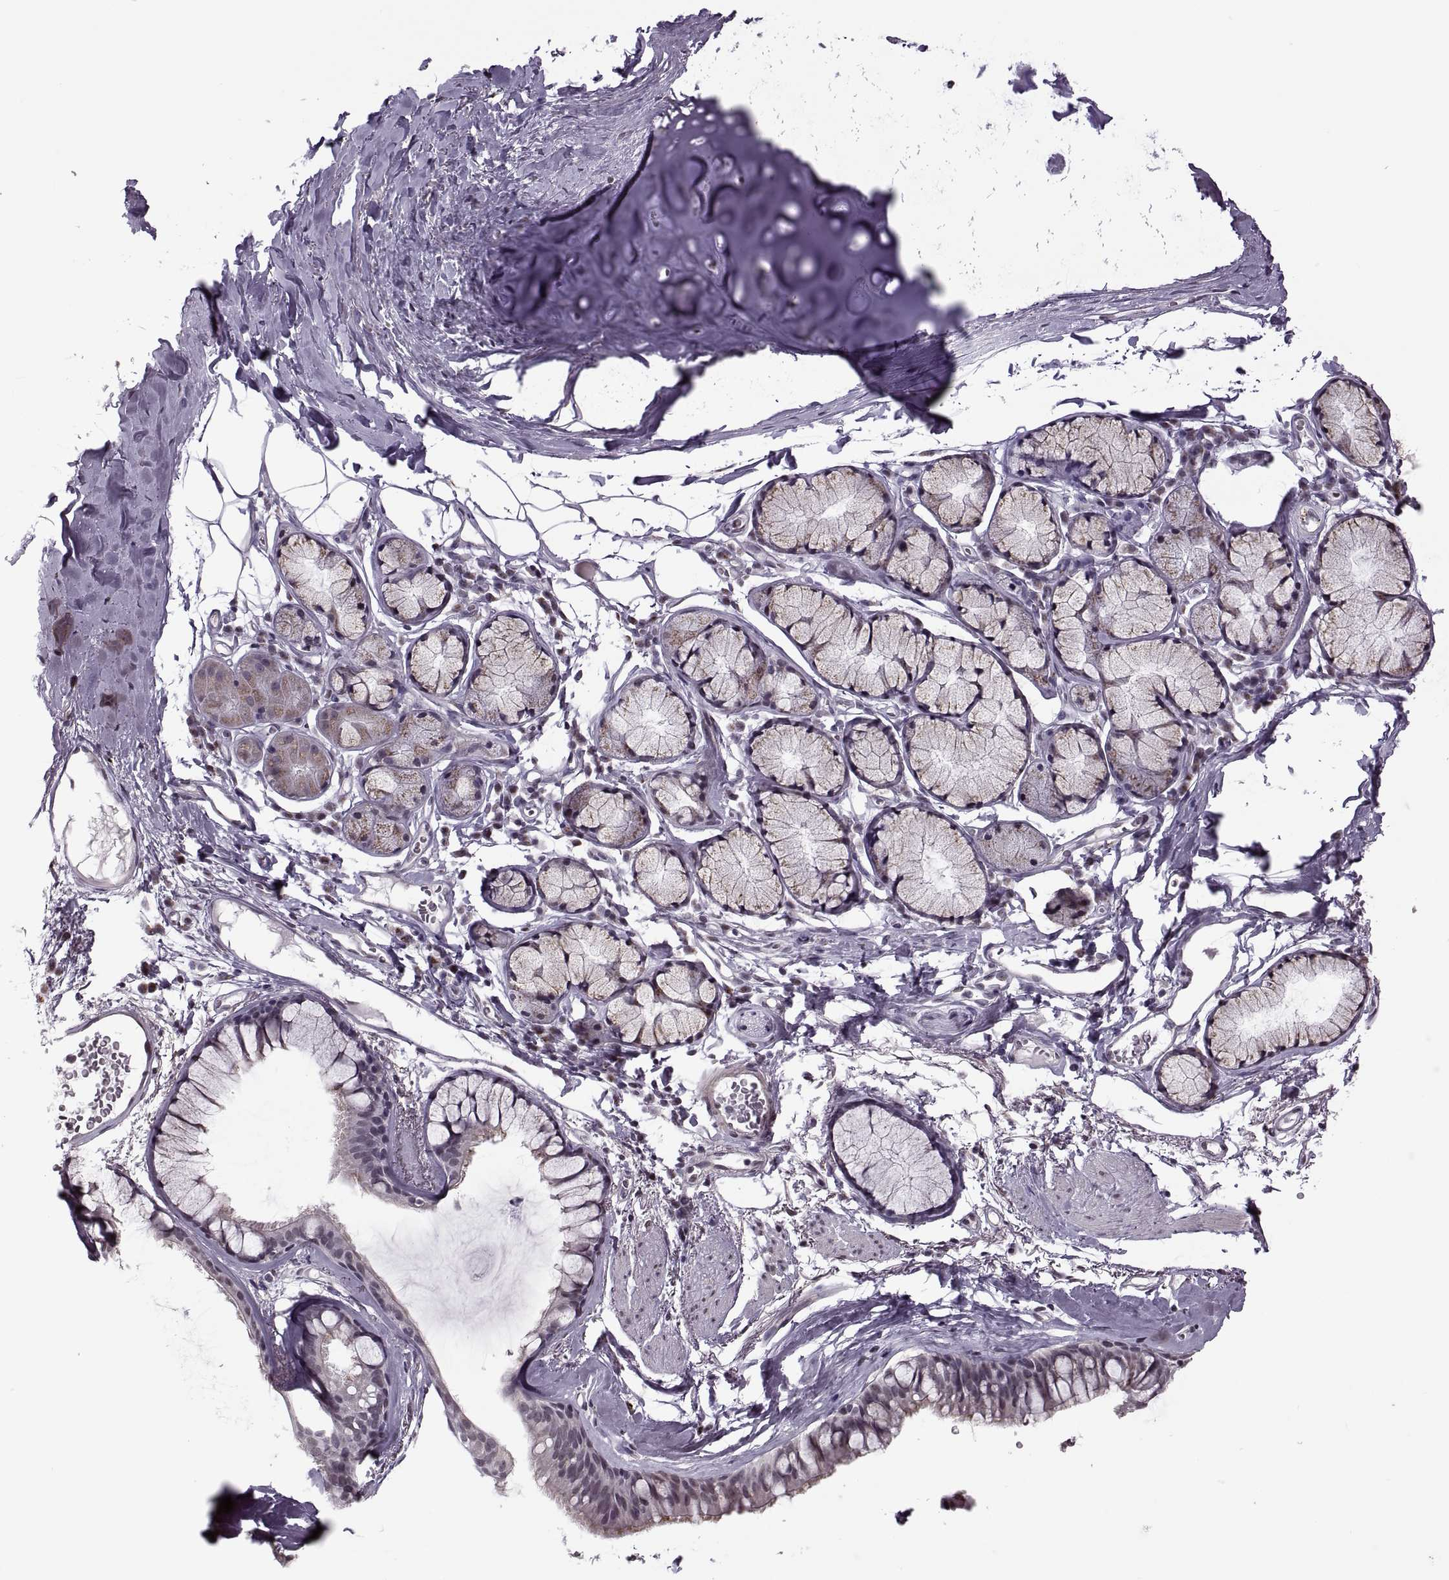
{"staining": {"intensity": "negative", "quantity": "none", "location": "none"}, "tissue": "bronchus", "cell_type": "Respiratory epithelial cells", "image_type": "normal", "snomed": [{"axis": "morphology", "description": "Normal tissue, NOS"}, {"axis": "morphology", "description": "Squamous cell carcinoma, NOS"}, {"axis": "topography", "description": "Cartilage tissue"}, {"axis": "topography", "description": "Bronchus"}], "caption": "The image demonstrates no significant positivity in respiratory epithelial cells of bronchus. Nuclei are stained in blue.", "gene": "PRSS37", "patient": {"sex": "male", "age": 72}}